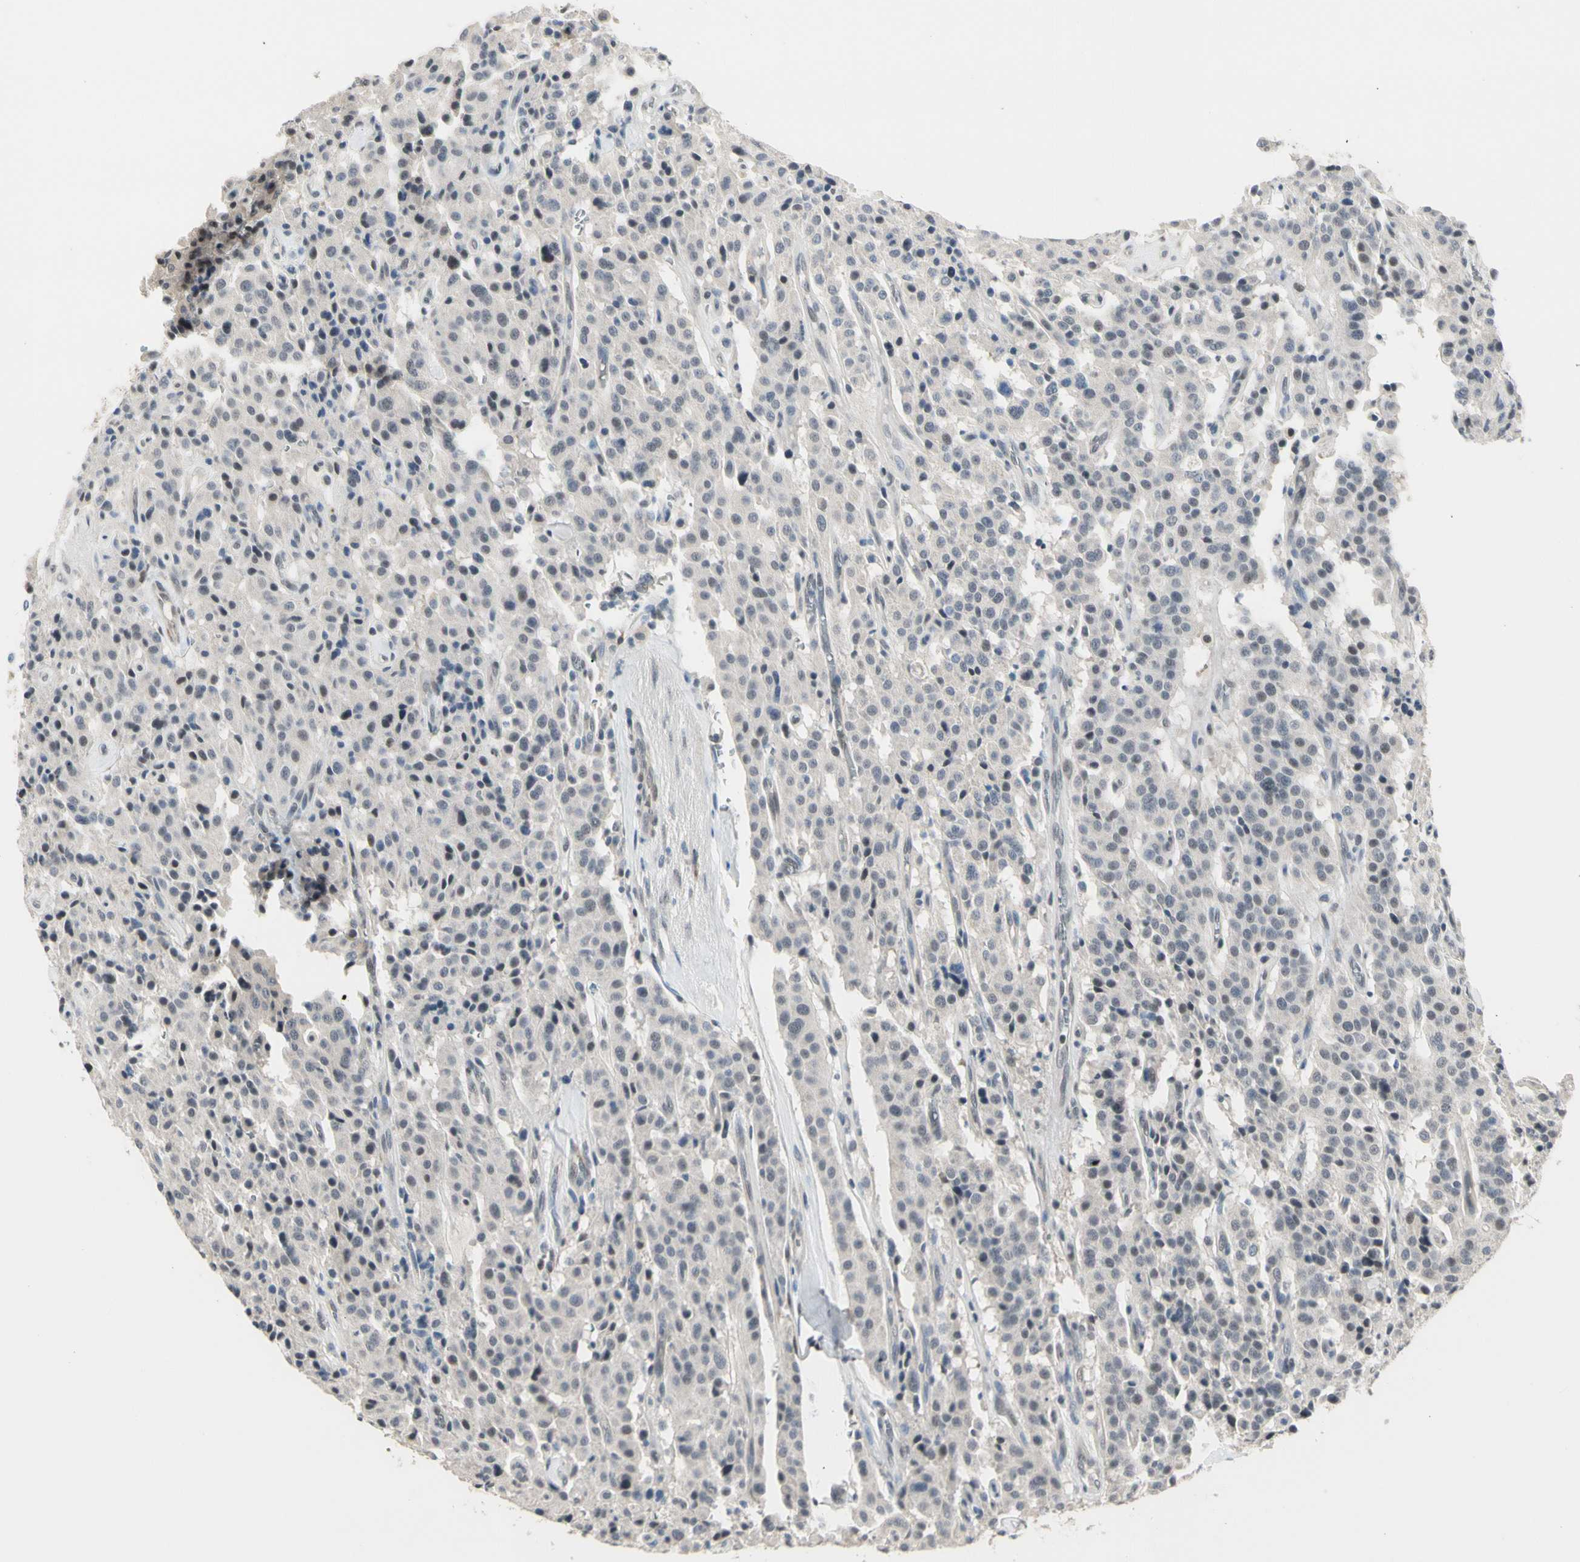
{"staining": {"intensity": "weak", "quantity": "<25%", "location": "nuclear"}, "tissue": "carcinoid", "cell_type": "Tumor cells", "image_type": "cancer", "snomed": [{"axis": "morphology", "description": "Carcinoid, malignant, NOS"}, {"axis": "topography", "description": "Lung"}], "caption": "Tumor cells are negative for protein expression in human carcinoid.", "gene": "GREM1", "patient": {"sex": "male", "age": 30}}